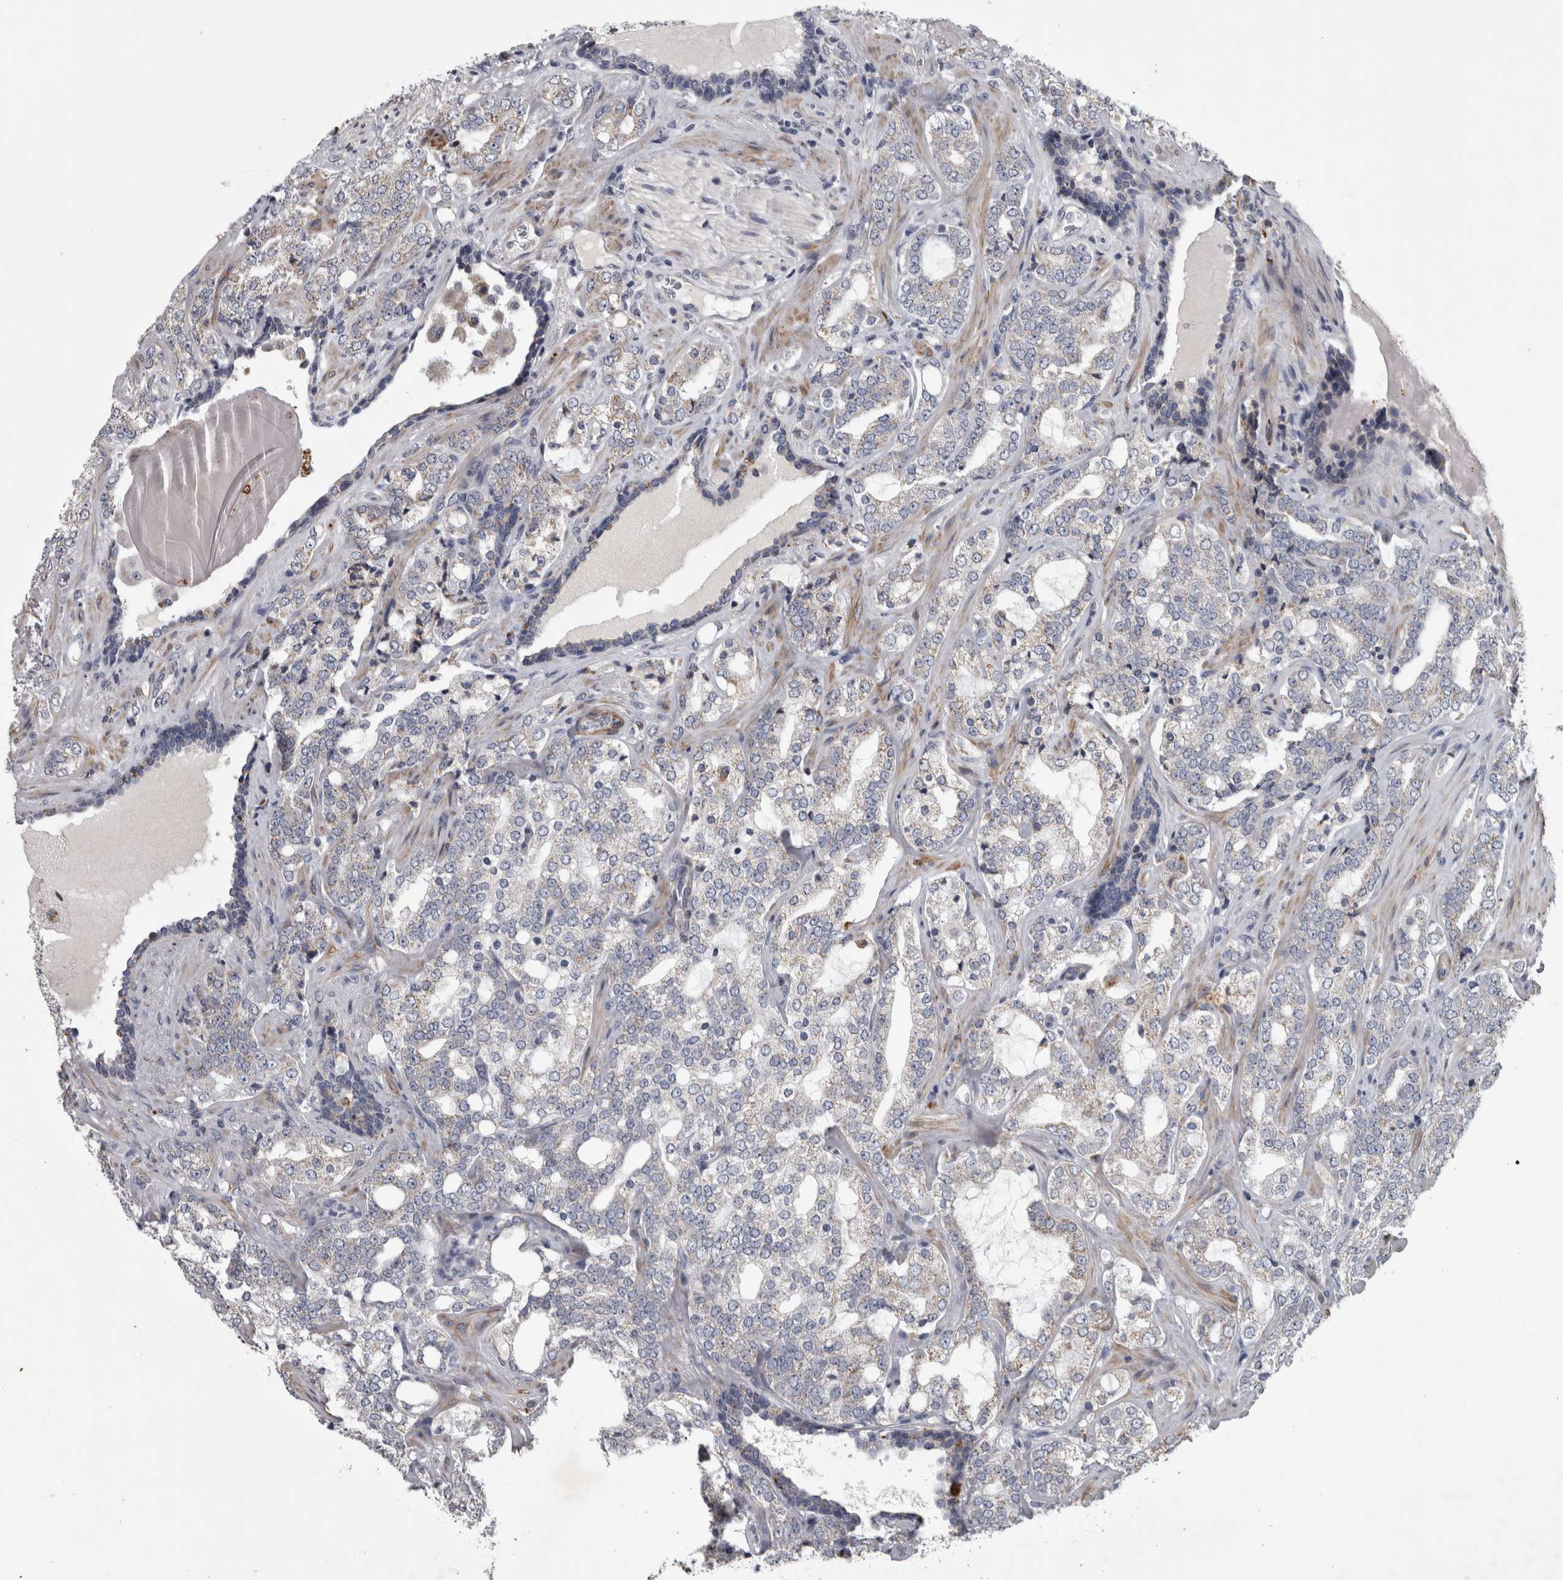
{"staining": {"intensity": "negative", "quantity": "none", "location": "none"}, "tissue": "prostate cancer", "cell_type": "Tumor cells", "image_type": "cancer", "snomed": [{"axis": "morphology", "description": "Adenocarcinoma, High grade"}, {"axis": "topography", "description": "Prostate"}], "caption": "Tumor cells are negative for protein expression in human high-grade adenocarcinoma (prostate). (DAB (3,3'-diaminobenzidine) immunohistochemistry (IHC), high magnification).", "gene": "DBT", "patient": {"sex": "male", "age": 64}}